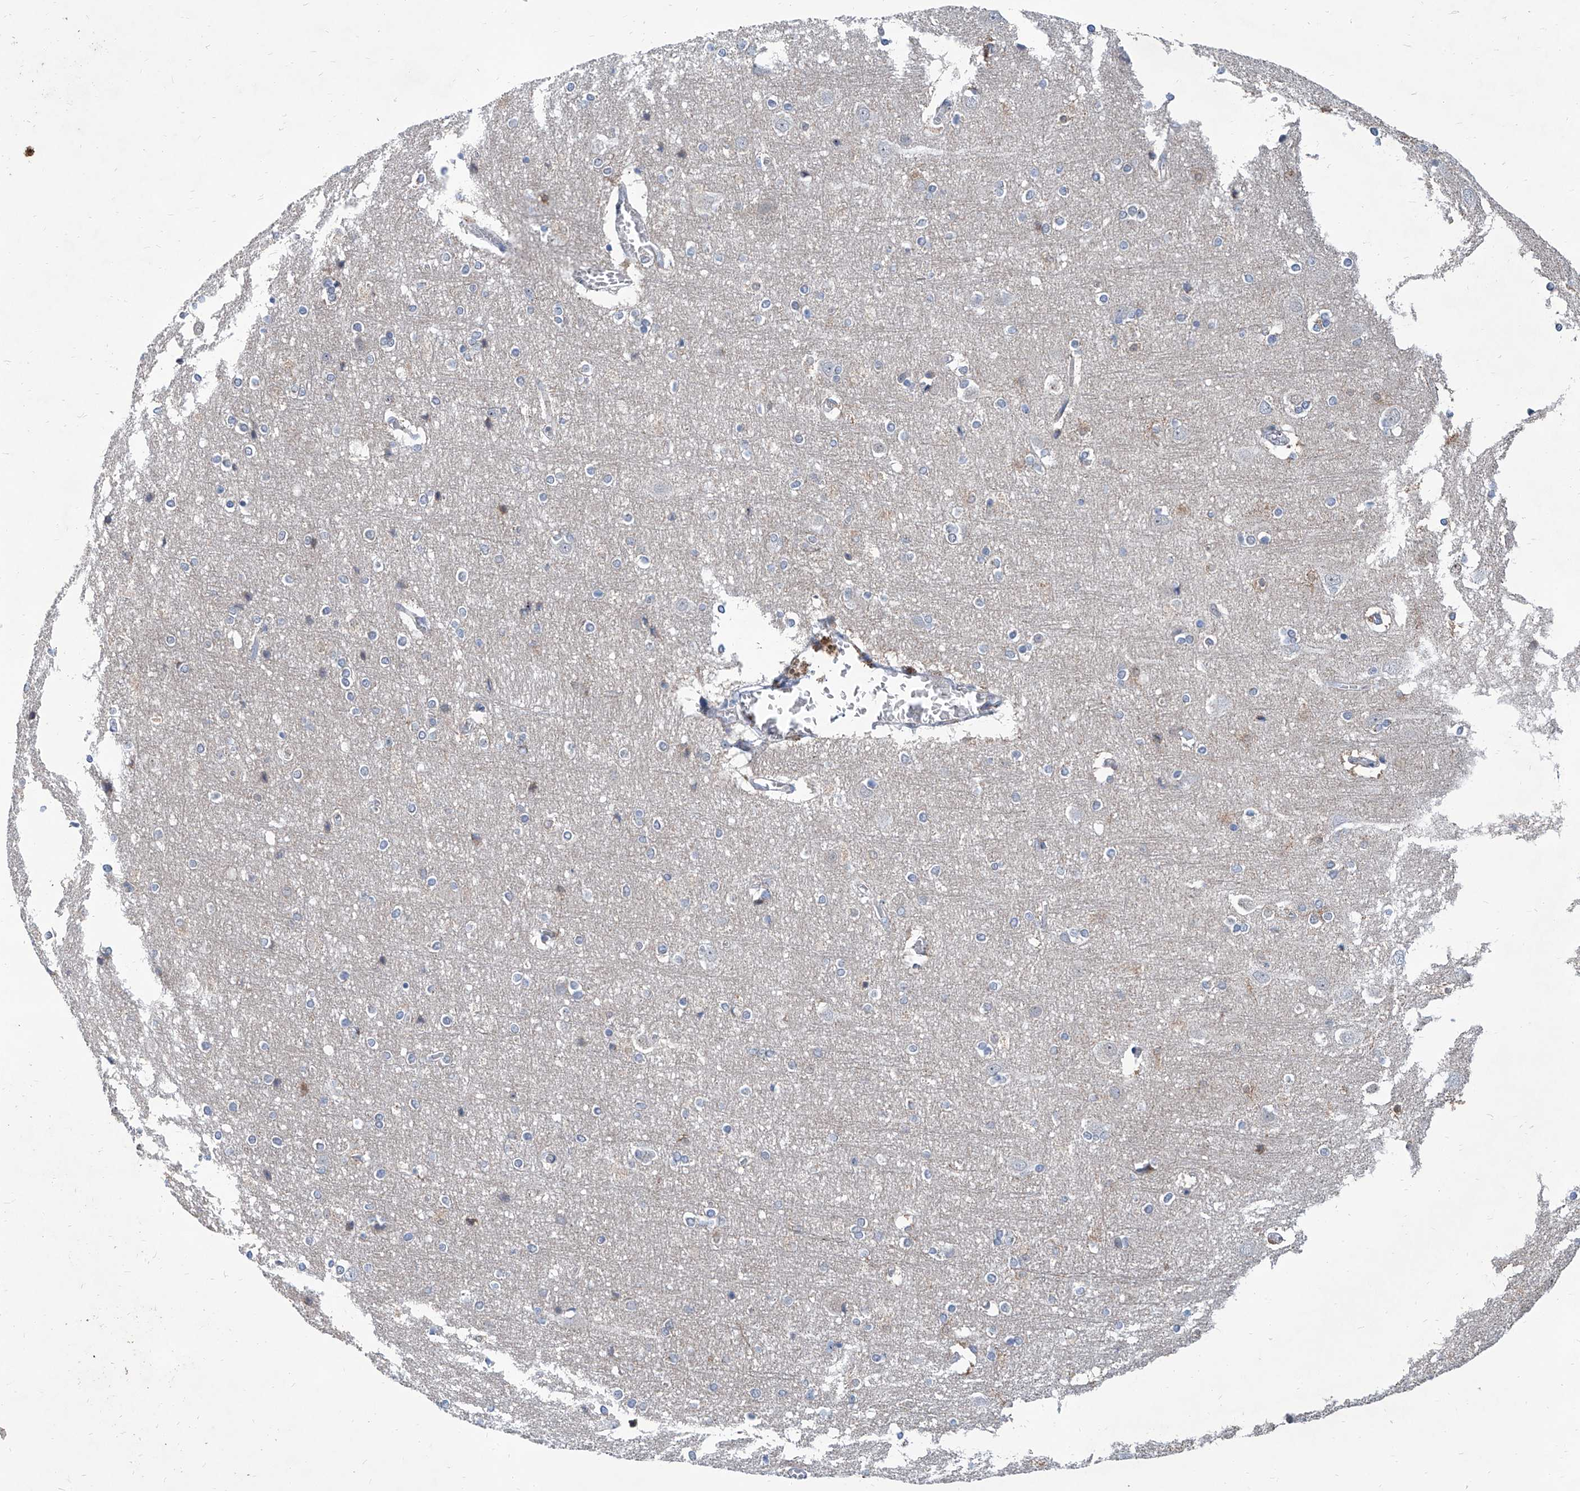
{"staining": {"intensity": "negative", "quantity": "none", "location": "none"}, "tissue": "cerebral cortex", "cell_type": "Endothelial cells", "image_type": "normal", "snomed": [{"axis": "morphology", "description": "Normal tissue, NOS"}, {"axis": "topography", "description": "Cerebral cortex"}], "caption": "This photomicrograph is of unremarkable cerebral cortex stained with immunohistochemistry (IHC) to label a protein in brown with the nuclei are counter-stained blue. There is no expression in endothelial cells. (DAB immunohistochemistry with hematoxylin counter stain).", "gene": "USP48", "patient": {"sex": "male", "age": 54}}